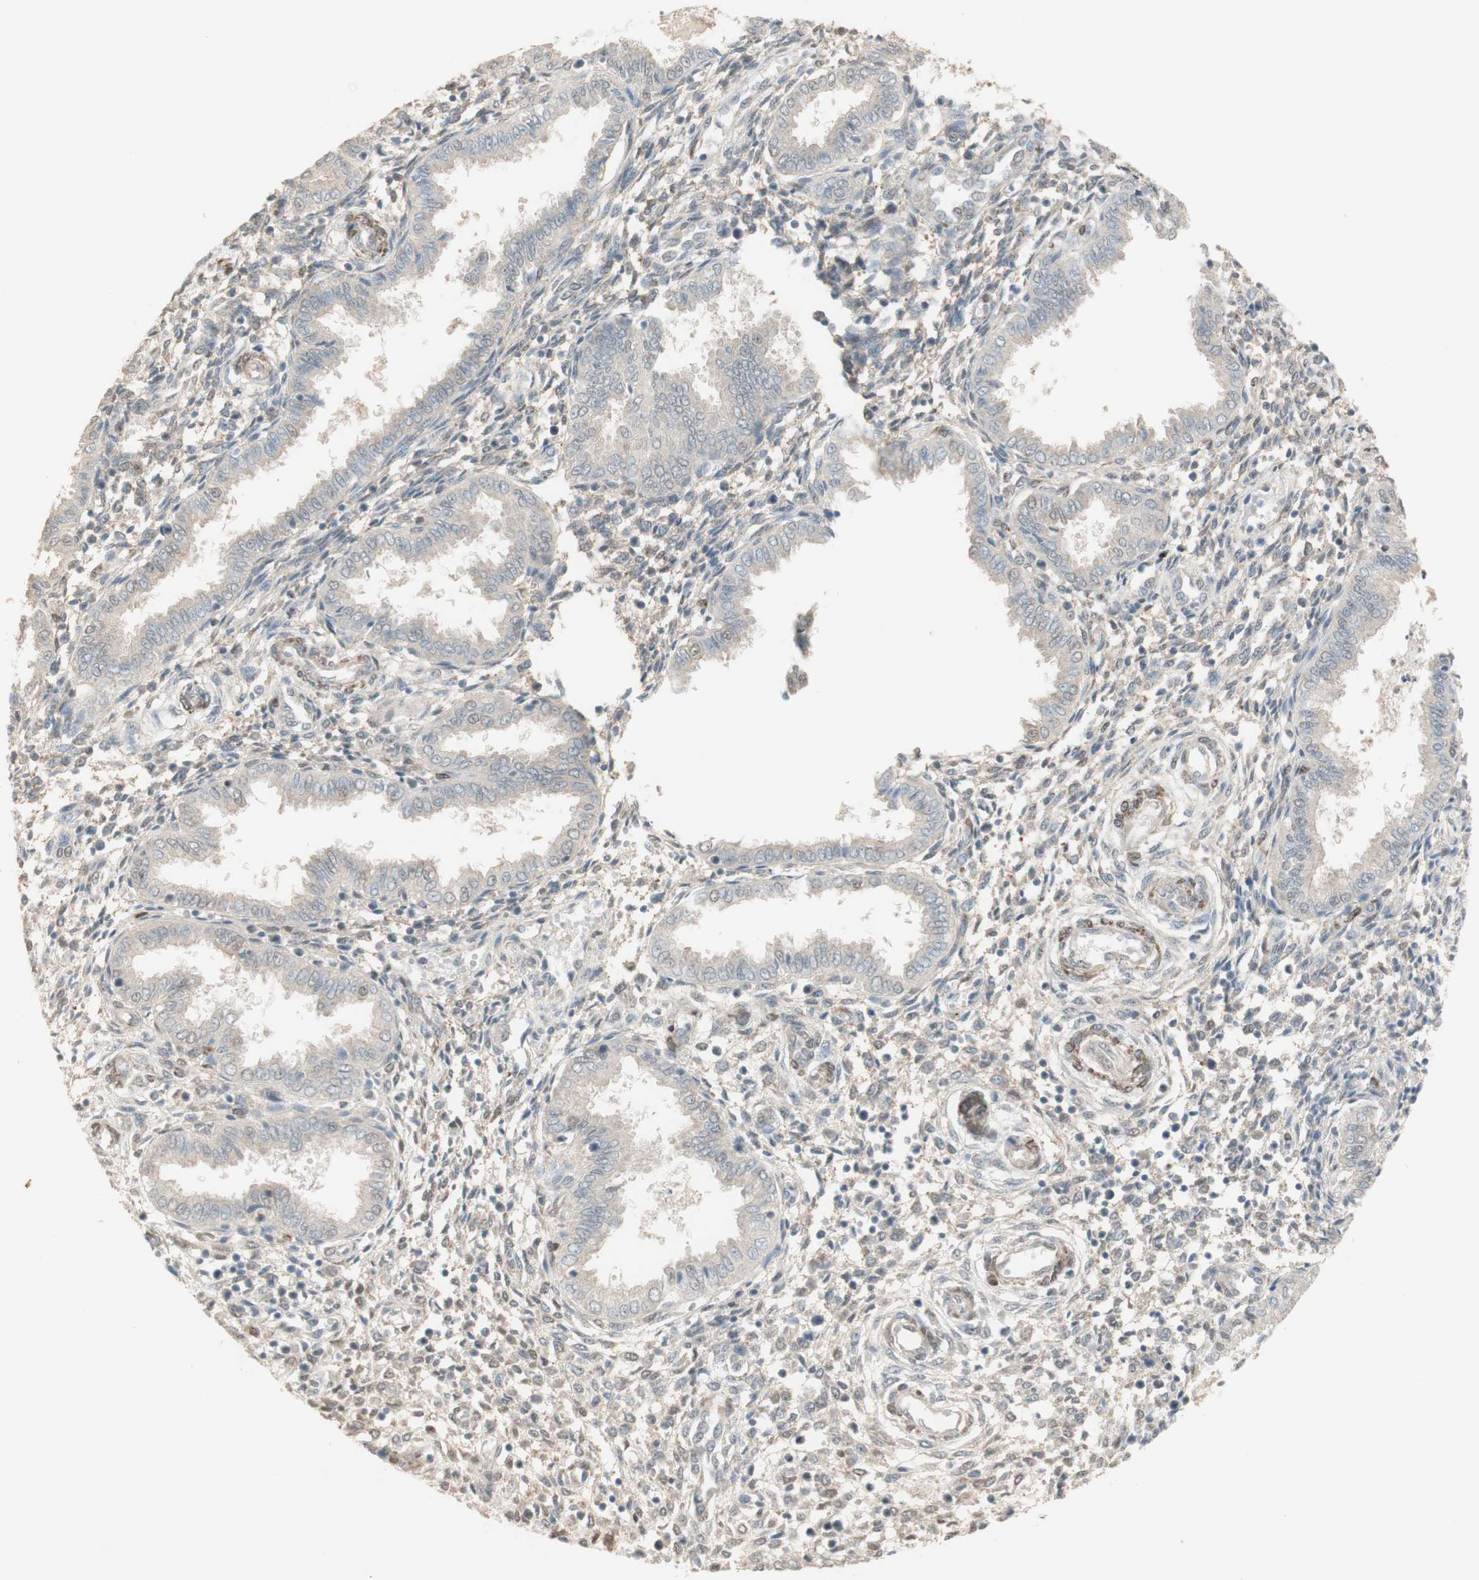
{"staining": {"intensity": "weak", "quantity": ">75%", "location": "cytoplasmic/membranous"}, "tissue": "endometrium", "cell_type": "Cells in endometrial stroma", "image_type": "normal", "snomed": [{"axis": "morphology", "description": "Normal tissue, NOS"}, {"axis": "topography", "description": "Endometrium"}], "caption": "Unremarkable endometrium reveals weak cytoplasmic/membranous staining in about >75% of cells in endometrial stroma, visualized by immunohistochemistry. The staining was performed using DAB (3,3'-diaminobenzidine) to visualize the protein expression in brown, while the nuclei were stained in blue with hematoxylin (Magnification: 20x).", "gene": "MUC3A", "patient": {"sex": "female", "age": 33}}